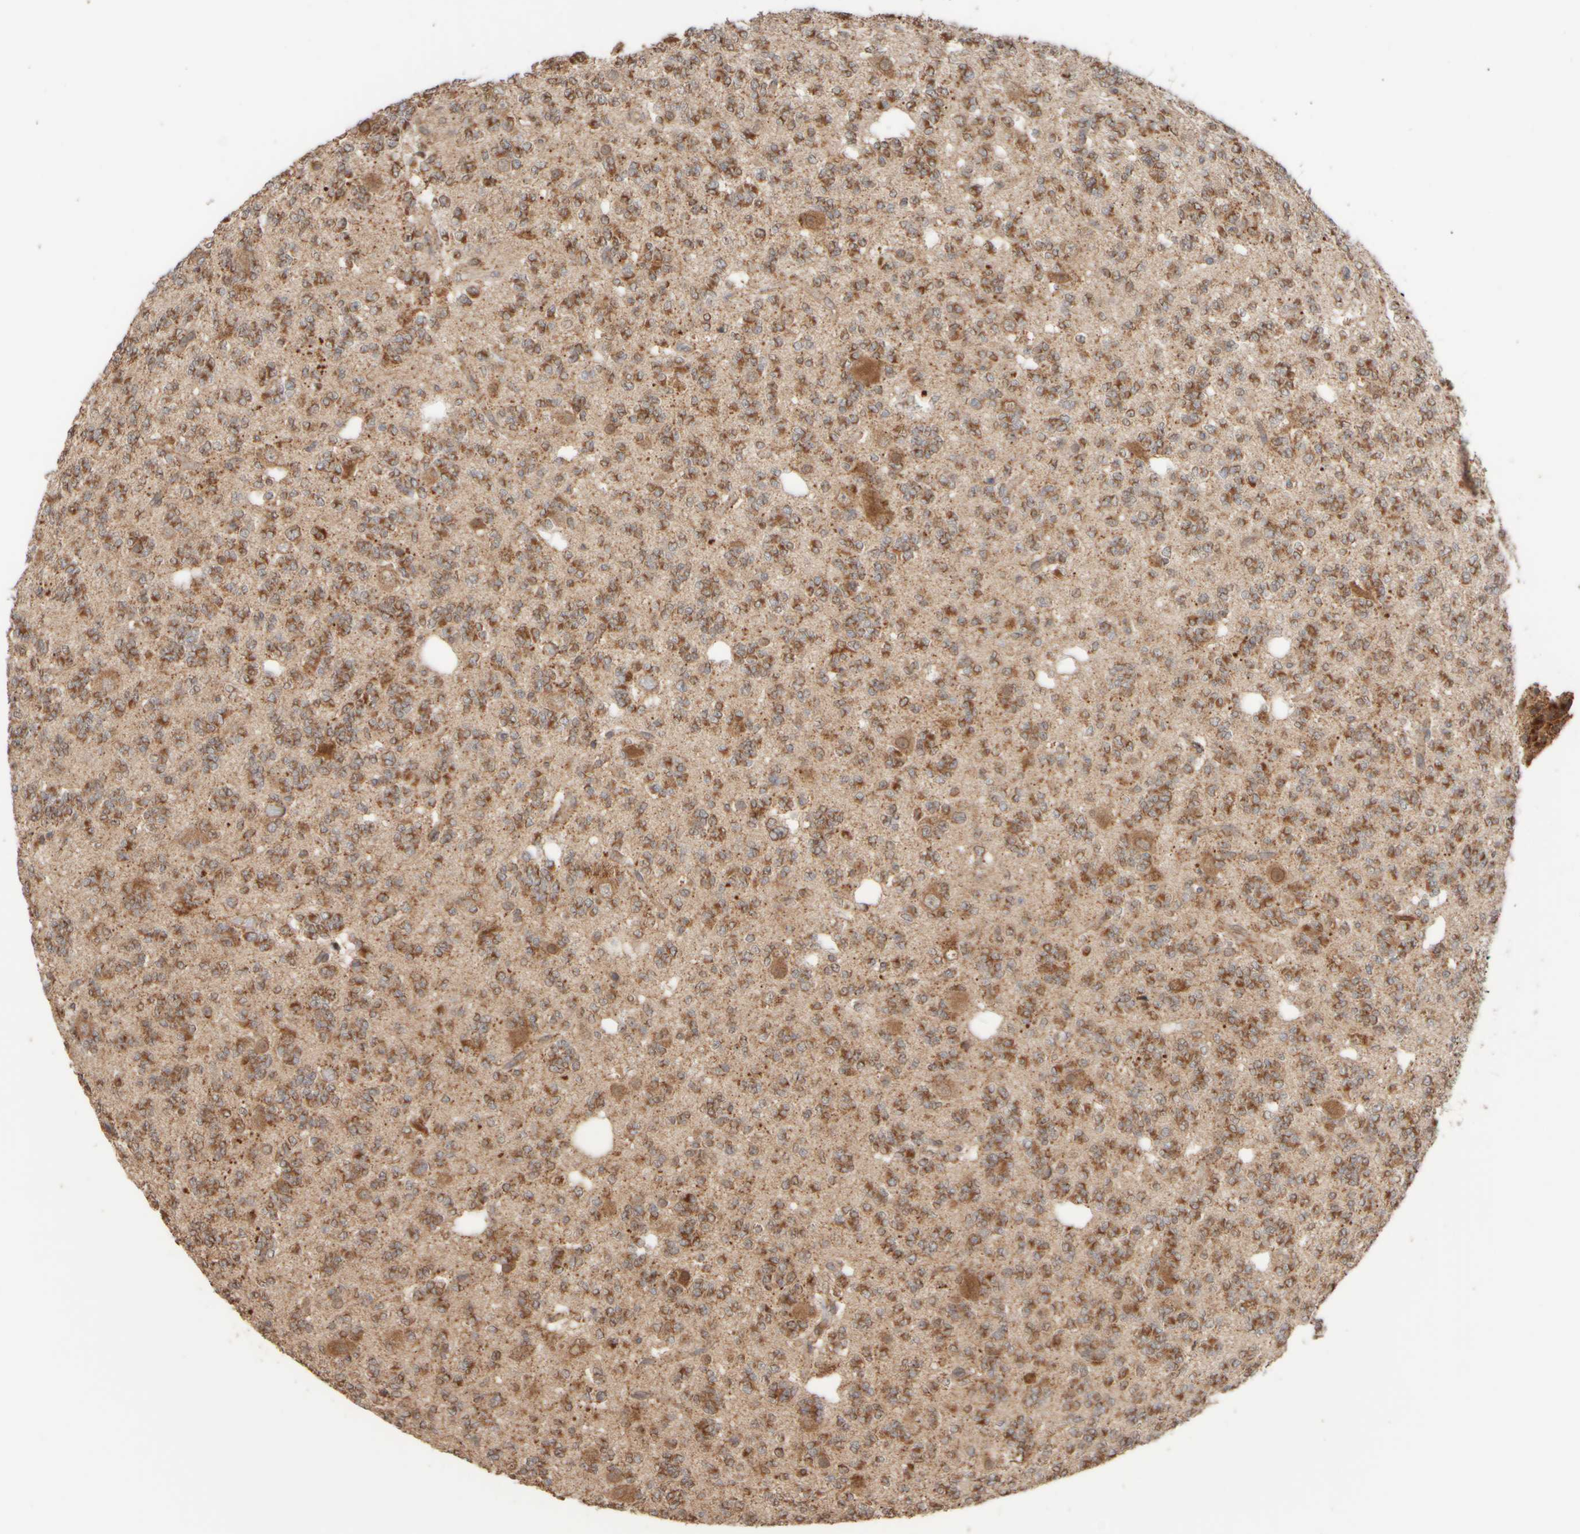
{"staining": {"intensity": "moderate", "quantity": ">75%", "location": "cytoplasmic/membranous"}, "tissue": "glioma", "cell_type": "Tumor cells", "image_type": "cancer", "snomed": [{"axis": "morphology", "description": "Glioma, malignant, Low grade"}, {"axis": "topography", "description": "Brain"}], "caption": "Malignant glioma (low-grade) was stained to show a protein in brown. There is medium levels of moderate cytoplasmic/membranous positivity in about >75% of tumor cells.", "gene": "EIF2B3", "patient": {"sex": "male", "age": 38}}